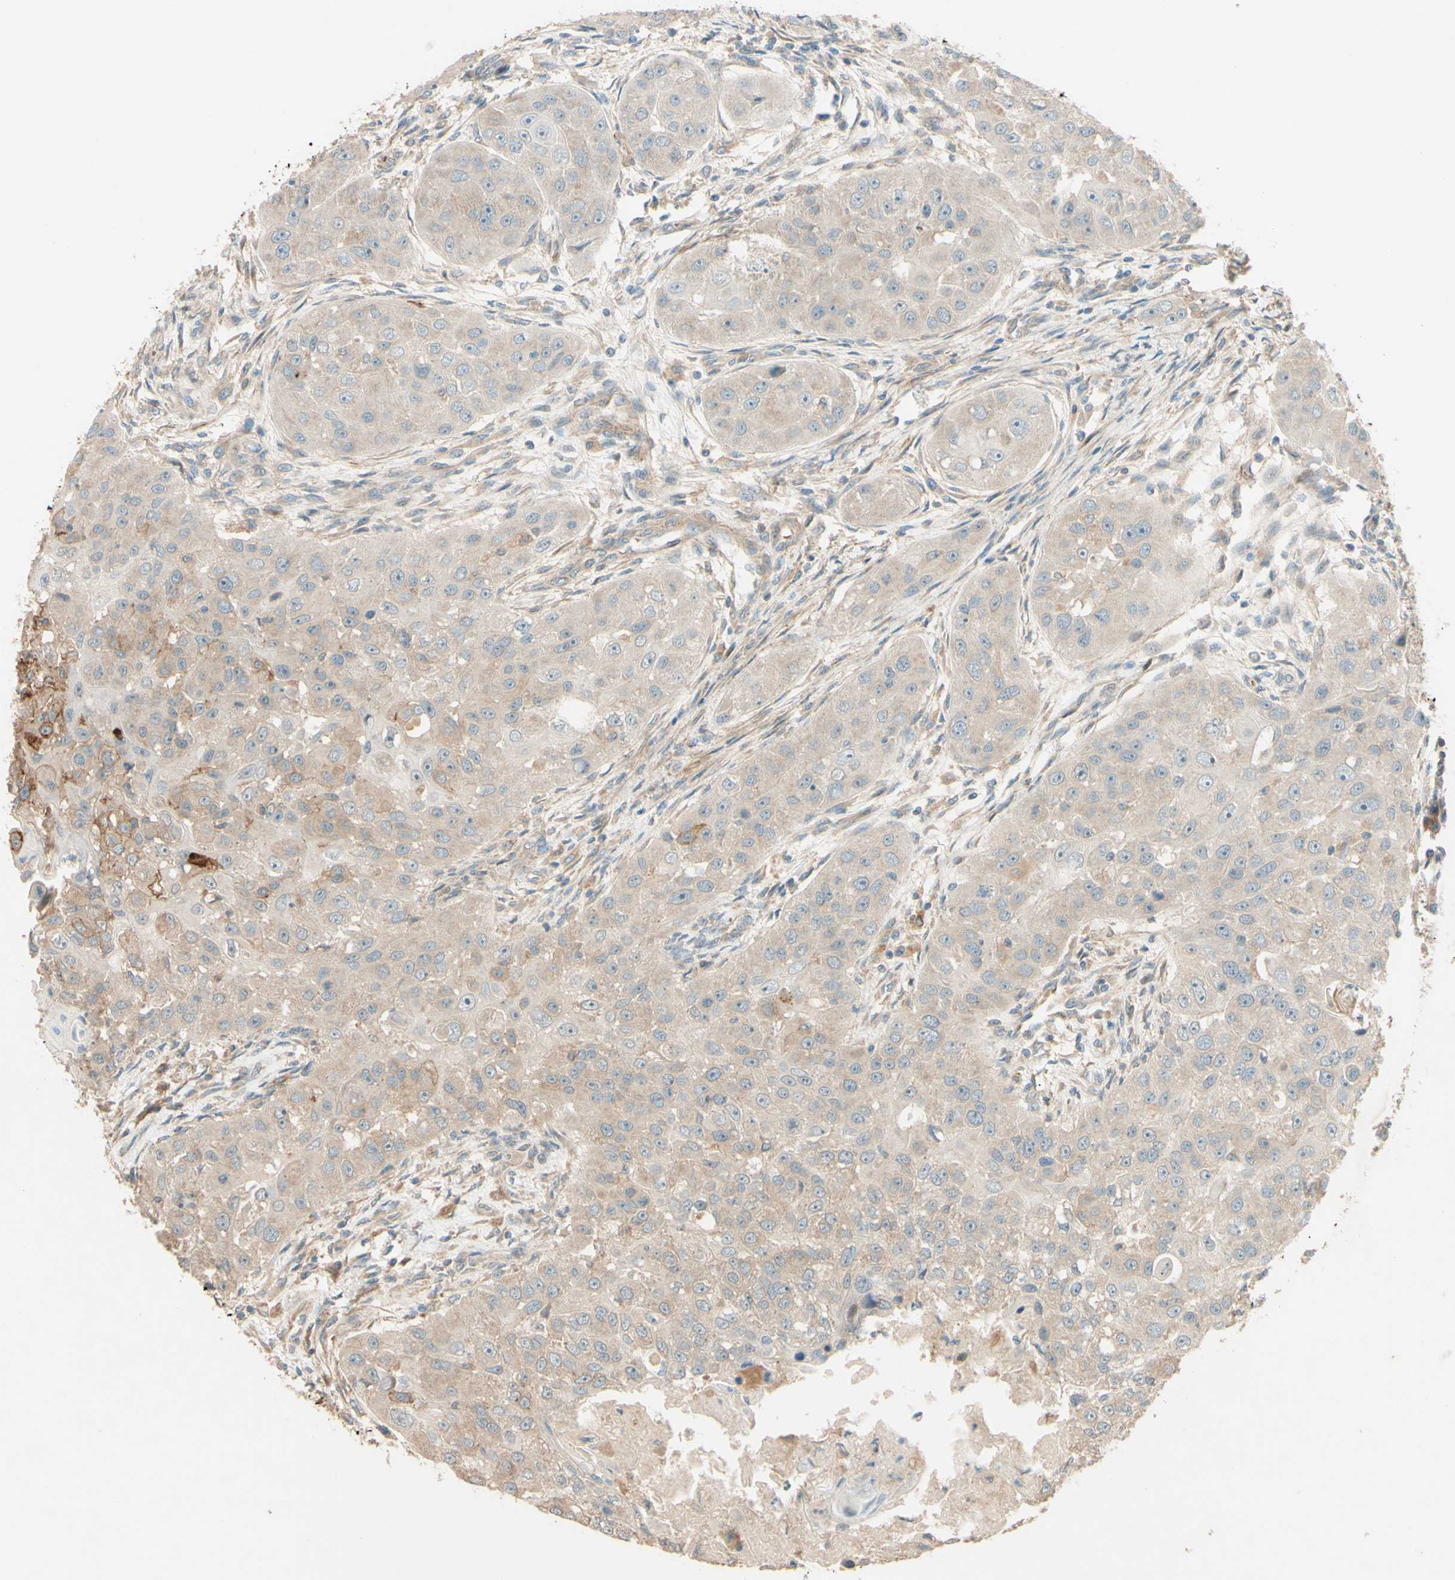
{"staining": {"intensity": "moderate", "quantity": "25%-75%", "location": "cytoplasmic/membranous"}, "tissue": "head and neck cancer", "cell_type": "Tumor cells", "image_type": "cancer", "snomed": [{"axis": "morphology", "description": "Normal tissue, NOS"}, {"axis": "morphology", "description": "Squamous cell carcinoma, NOS"}, {"axis": "topography", "description": "Skeletal muscle"}, {"axis": "topography", "description": "Head-Neck"}], "caption": "Head and neck cancer stained with DAB (3,3'-diaminobenzidine) IHC demonstrates medium levels of moderate cytoplasmic/membranous expression in about 25%-75% of tumor cells.", "gene": "ADAM17", "patient": {"sex": "male", "age": 51}}